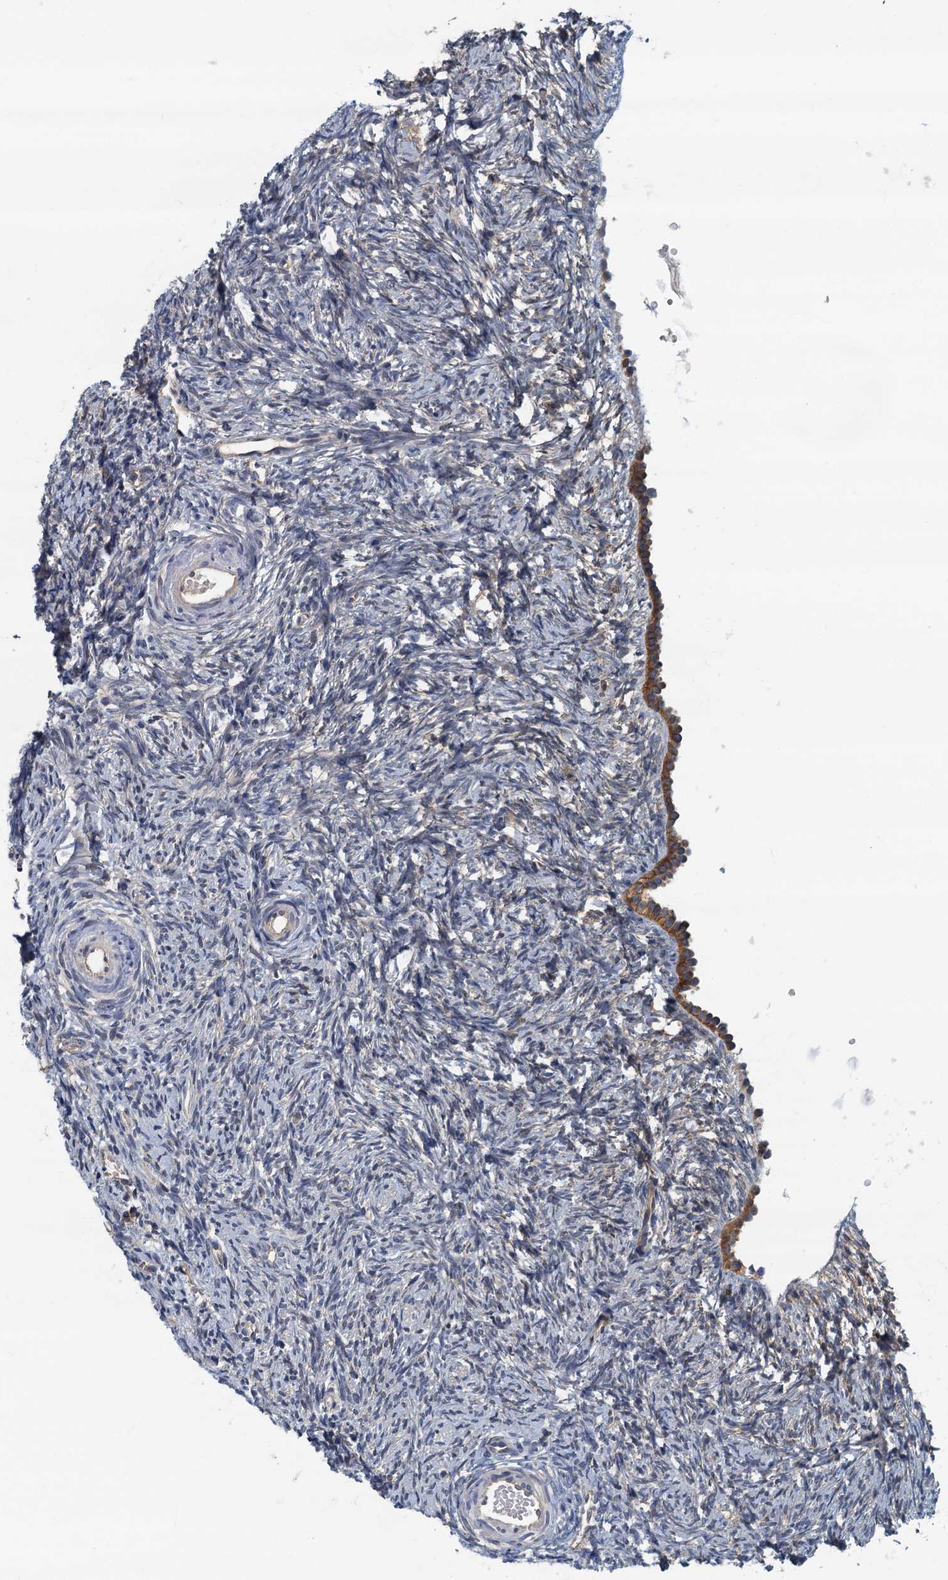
{"staining": {"intensity": "negative", "quantity": "none", "location": "none"}, "tissue": "ovary", "cell_type": "Ovarian stroma cells", "image_type": "normal", "snomed": [{"axis": "morphology", "description": "Normal tissue, NOS"}, {"axis": "topography", "description": "Ovary"}], "caption": "High magnification brightfield microscopy of unremarkable ovary stained with DAB (brown) and counterstained with hematoxylin (blue): ovarian stroma cells show no significant staining.", "gene": "CKAP2L", "patient": {"sex": "female", "age": 51}}